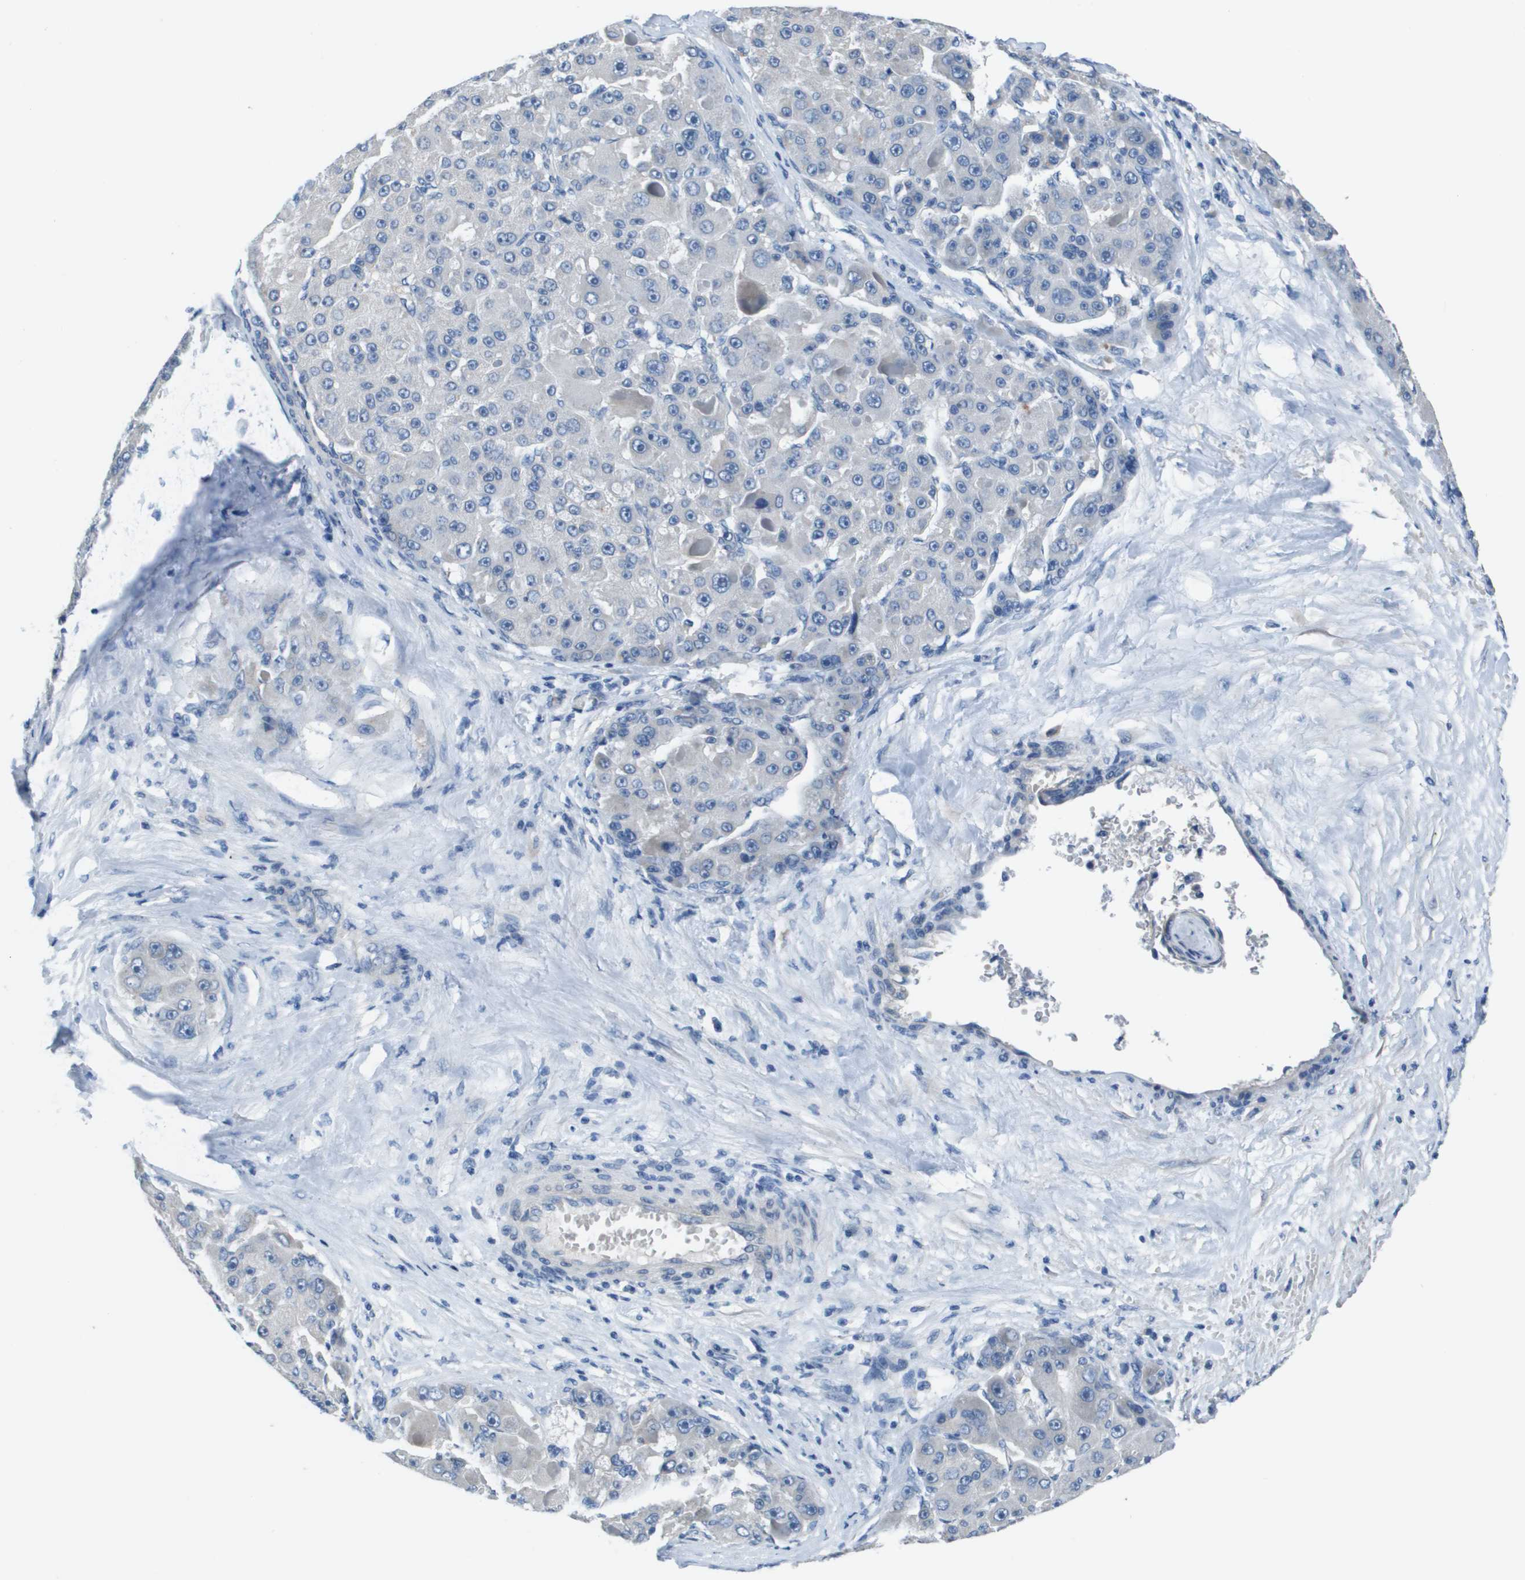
{"staining": {"intensity": "negative", "quantity": "none", "location": "none"}, "tissue": "liver cancer", "cell_type": "Tumor cells", "image_type": "cancer", "snomed": [{"axis": "morphology", "description": "Carcinoma, Hepatocellular, NOS"}, {"axis": "topography", "description": "Liver"}], "caption": "A micrograph of human liver cancer is negative for staining in tumor cells.", "gene": "NCS1", "patient": {"sex": "male", "age": 76}}